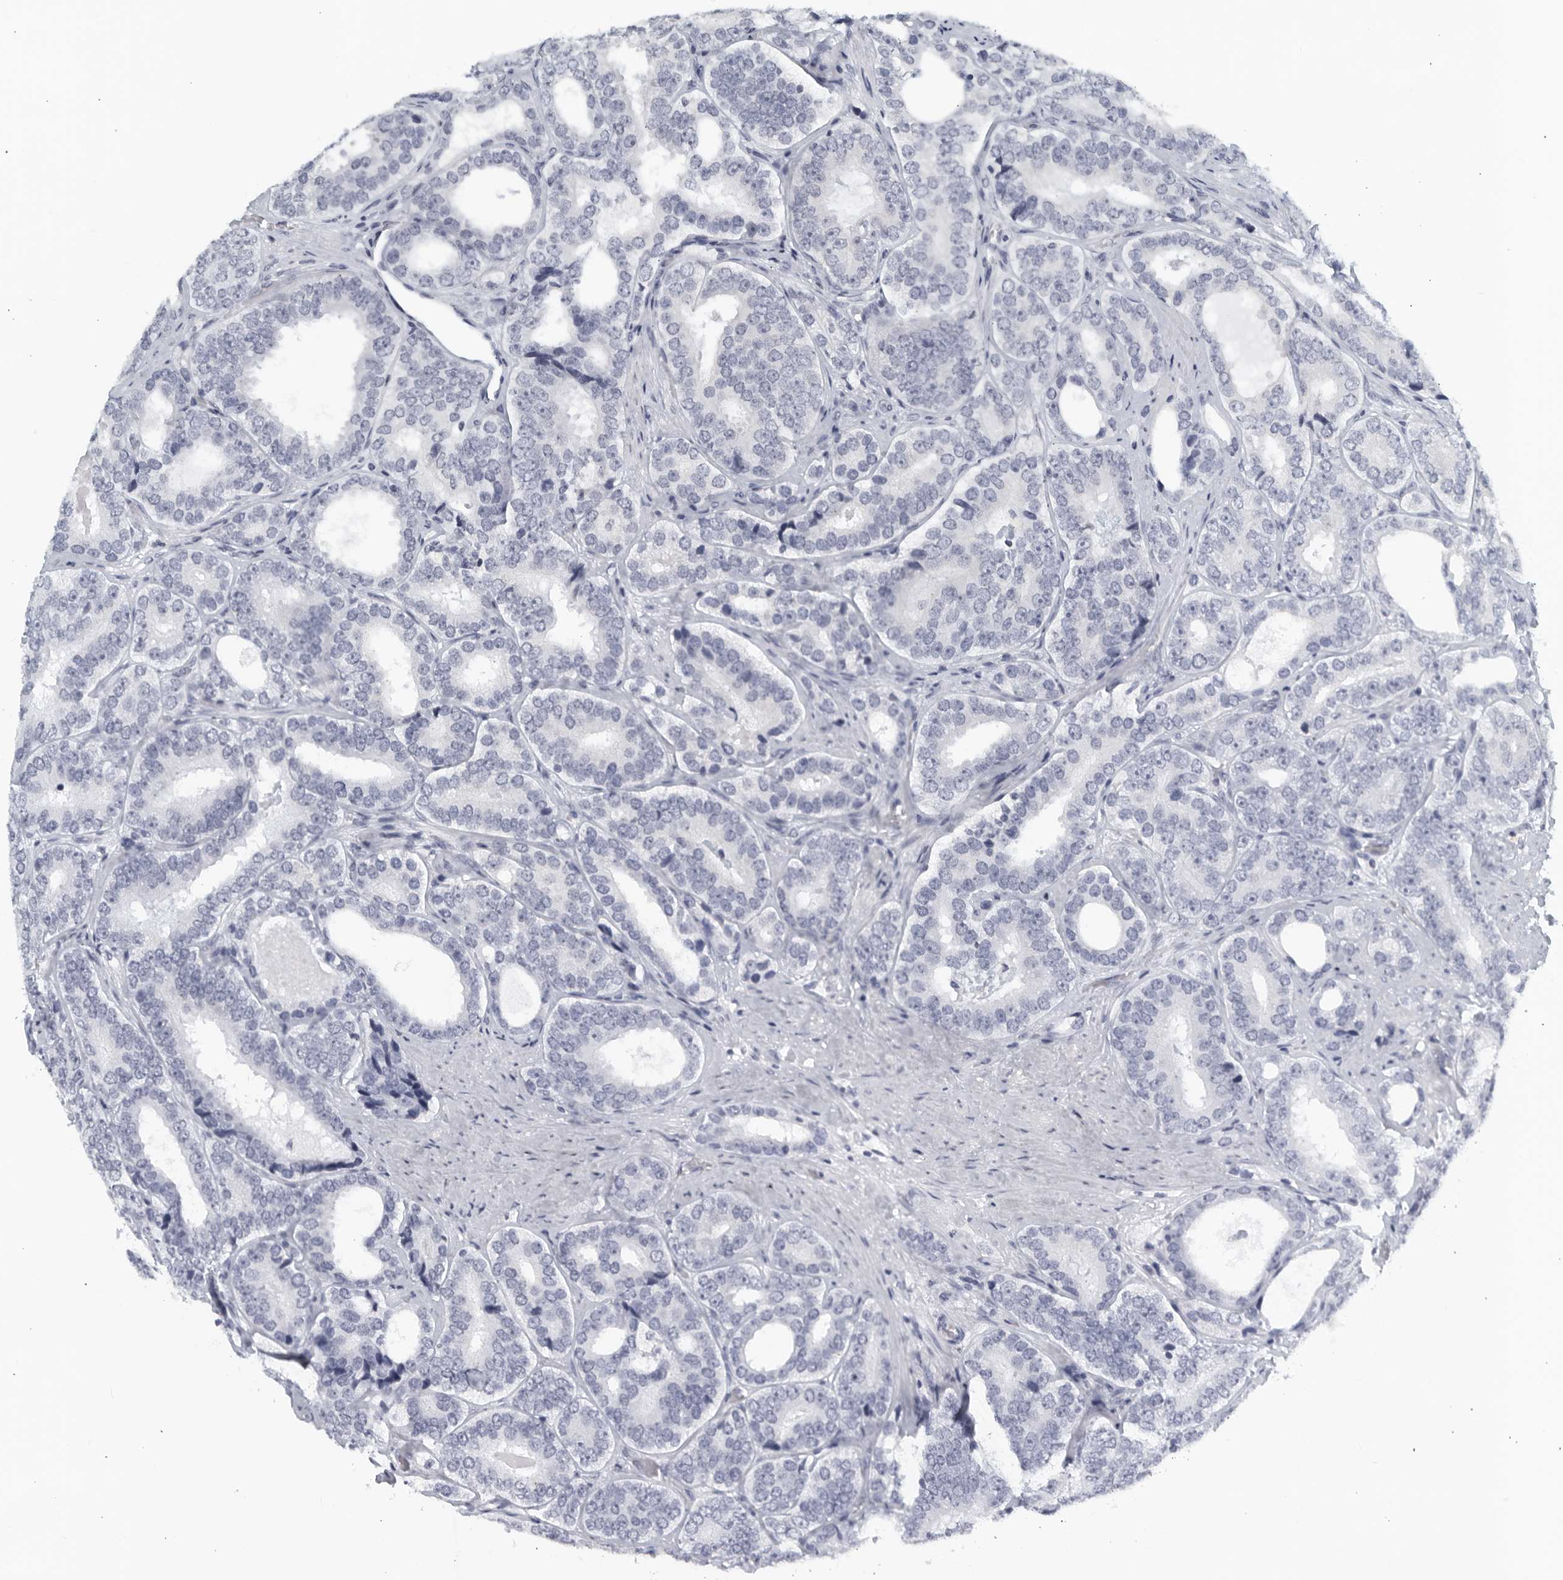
{"staining": {"intensity": "negative", "quantity": "none", "location": "none"}, "tissue": "prostate cancer", "cell_type": "Tumor cells", "image_type": "cancer", "snomed": [{"axis": "morphology", "description": "Adenocarcinoma, High grade"}, {"axis": "topography", "description": "Prostate"}], "caption": "This micrograph is of prostate cancer stained with IHC to label a protein in brown with the nuclei are counter-stained blue. There is no expression in tumor cells.", "gene": "KLK7", "patient": {"sex": "male", "age": 56}}